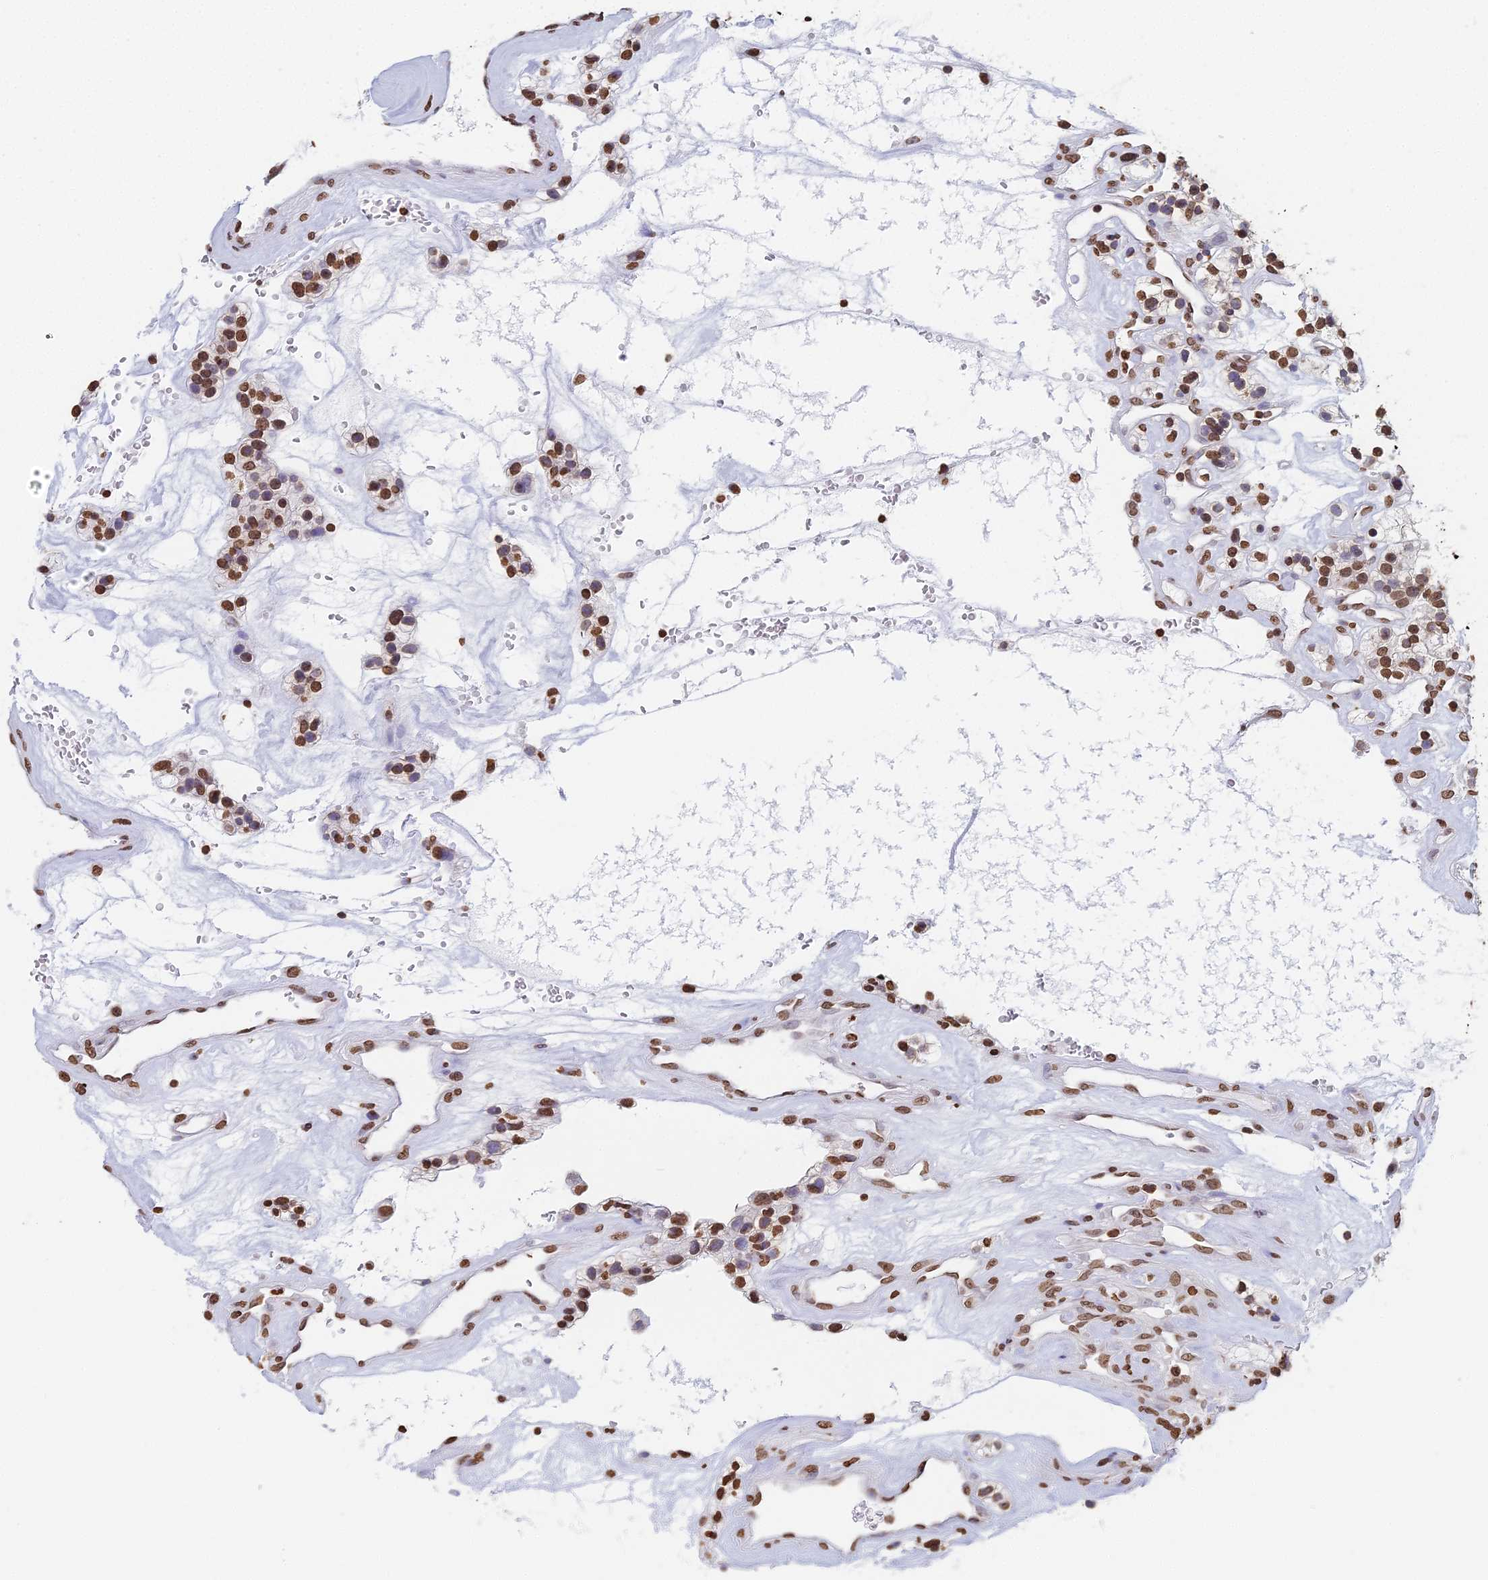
{"staining": {"intensity": "moderate", "quantity": ">75%", "location": "nuclear"}, "tissue": "renal cancer", "cell_type": "Tumor cells", "image_type": "cancer", "snomed": [{"axis": "morphology", "description": "Adenocarcinoma, NOS"}, {"axis": "topography", "description": "Kidney"}], "caption": "Immunohistochemistry (IHC) (DAB) staining of human renal adenocarcinoma displays moderate nuclear protein positivity in approximately >75% of tumor cells. (DAB (3,3'-diaminobenzidine) IHC, brown staining for protein, blue staining for nuclei).", "gene": "GBP3", "patient": {"sex": "female", "age": 57}}